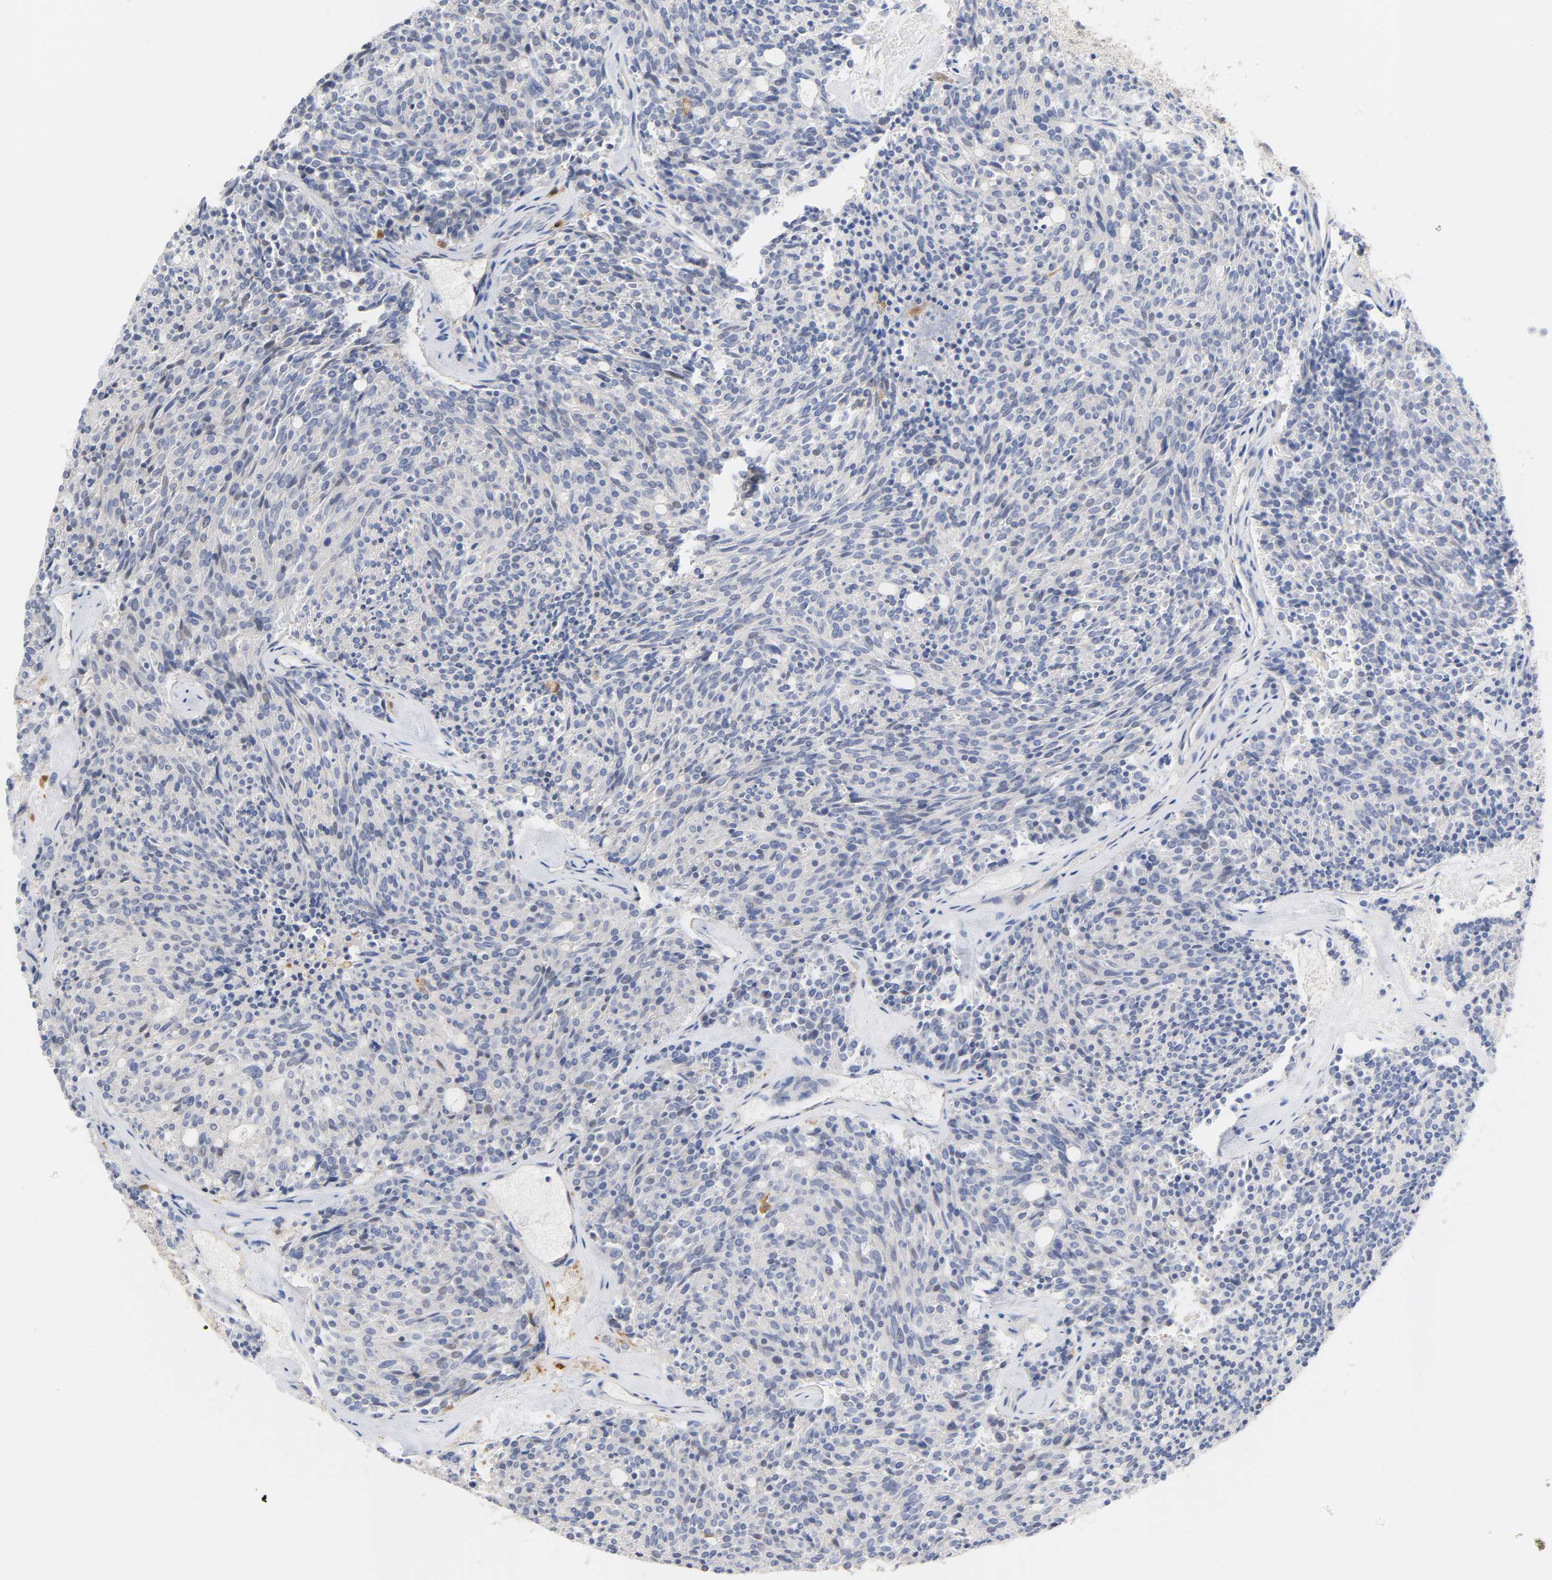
{"staining": {"intensity": "negative", "quantity": "none", "location": "none"}, "tissue": "carcinoid", "cell_type": "Tumor cells", "image_type": "cancer", "snomed": [{"axis": "morphology", "description": "Carcinoid, malignant, NOS"}, {"axis": "topography", "description": "Pancreas"}], "caption": "Image shows no significant protein positivity in tumor cells of malignant carcinoid.", "gene": "IL18", "patient": {"sex": "female", "age": 54}}